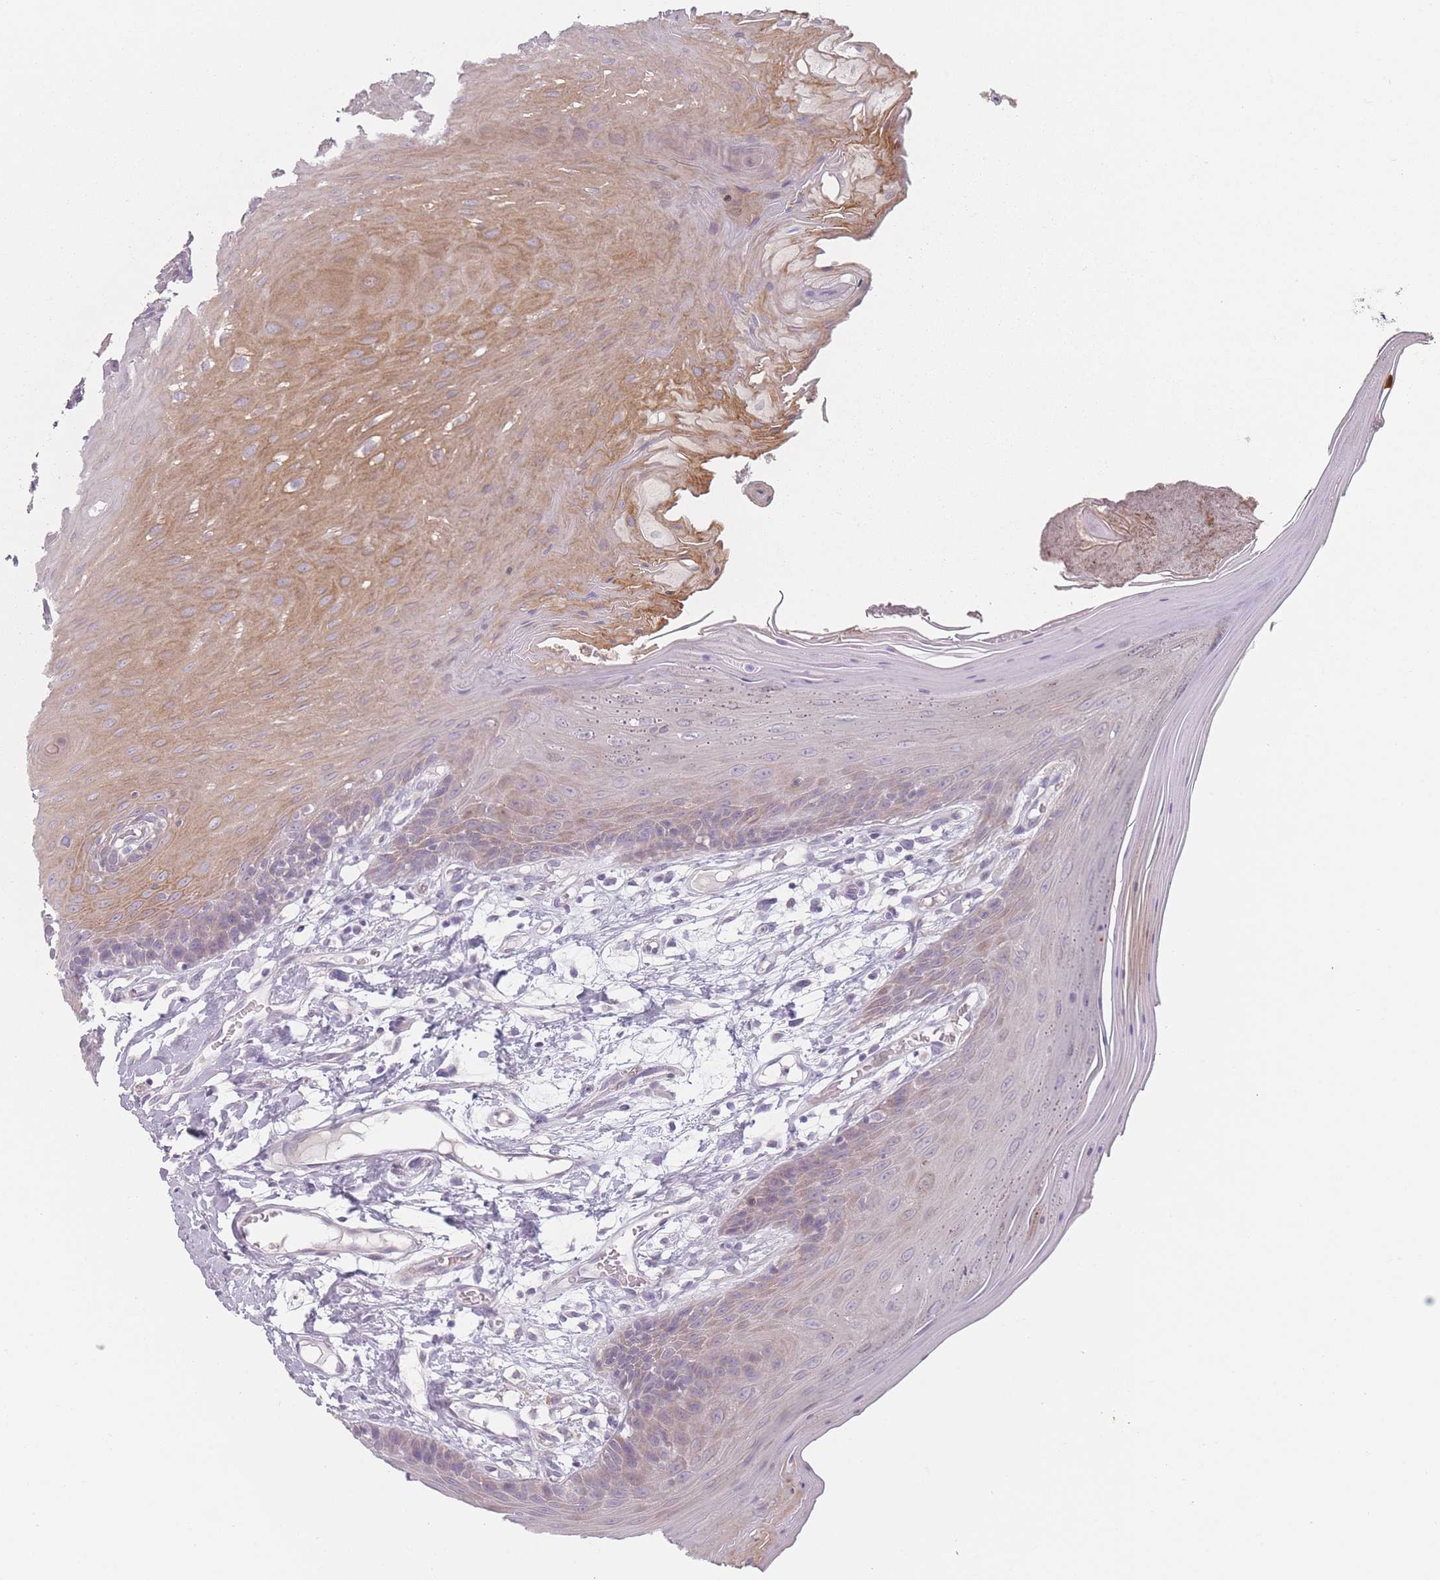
{"staining": {"intensity": "moderate", "quantity": "<25%", "location": "cytoplasmic/membranous"}, "tissue": "oral mucosa", "cell_type": "Squamous epithelial cells", "image_type": "normal", "snomed": [{"axis": "morphology", "description": "Normal tissue, NOS"}, {"axis": "morphology", "description": "Squamous cell carcinoma, NOS"}, {"axis": "topography", "description": "Skeletal muscle"}, {"axis": "topography", "description": "Oral tissue"}, {"axis": "topography", "description": "Salivary gland"}, {"axis": "topography", "description": "Head-Neck"}], "caption": "Oral mucosa stained with IHC exhibits moderate cytoplasmic/membranous expression in approximately <25% of squamous epithelial cells.", "gene": "RASL10B", "patient": {"sex": "male", "age": 54}}